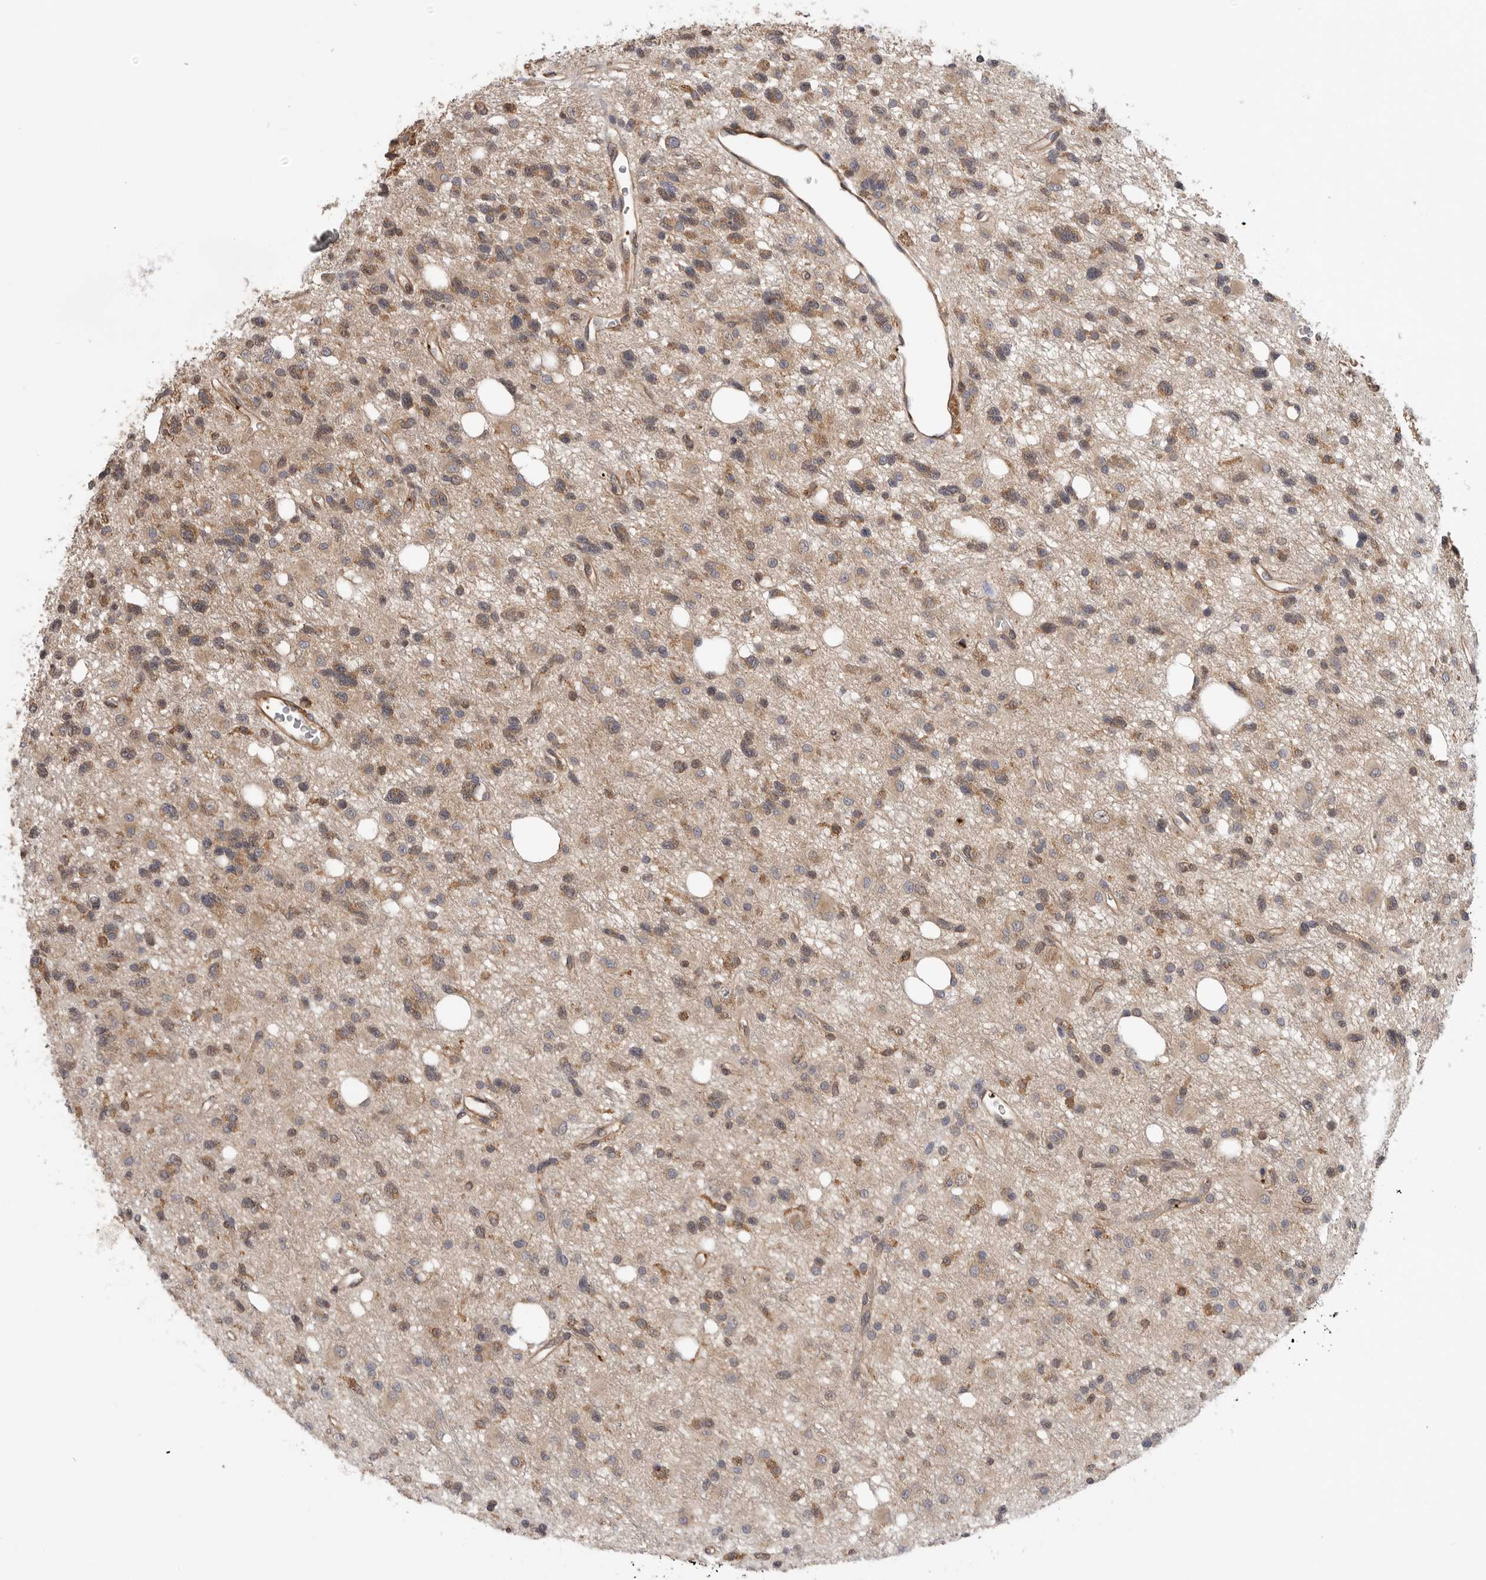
{"staining": {"intensity": "moderate", "quantity": "25%-75%", "location": "nuclear"}, "tissue": "glioma", "cell_type": "Tumor cells", "image_type": "cancer", "snomed": [{"axis": "morphology", "description": "Glioma, malignant, High grade"}, {"axis": "topography", "description": "Brain"}], "caption": "An immunohistochemistry image of neoplastic tissue is shown. Protein staining in brown labels moderate nuclear positivity in glioma within tumor cells.", "gene": "CDC42BPB", "patient": {"sex": "female", "age": 62}}